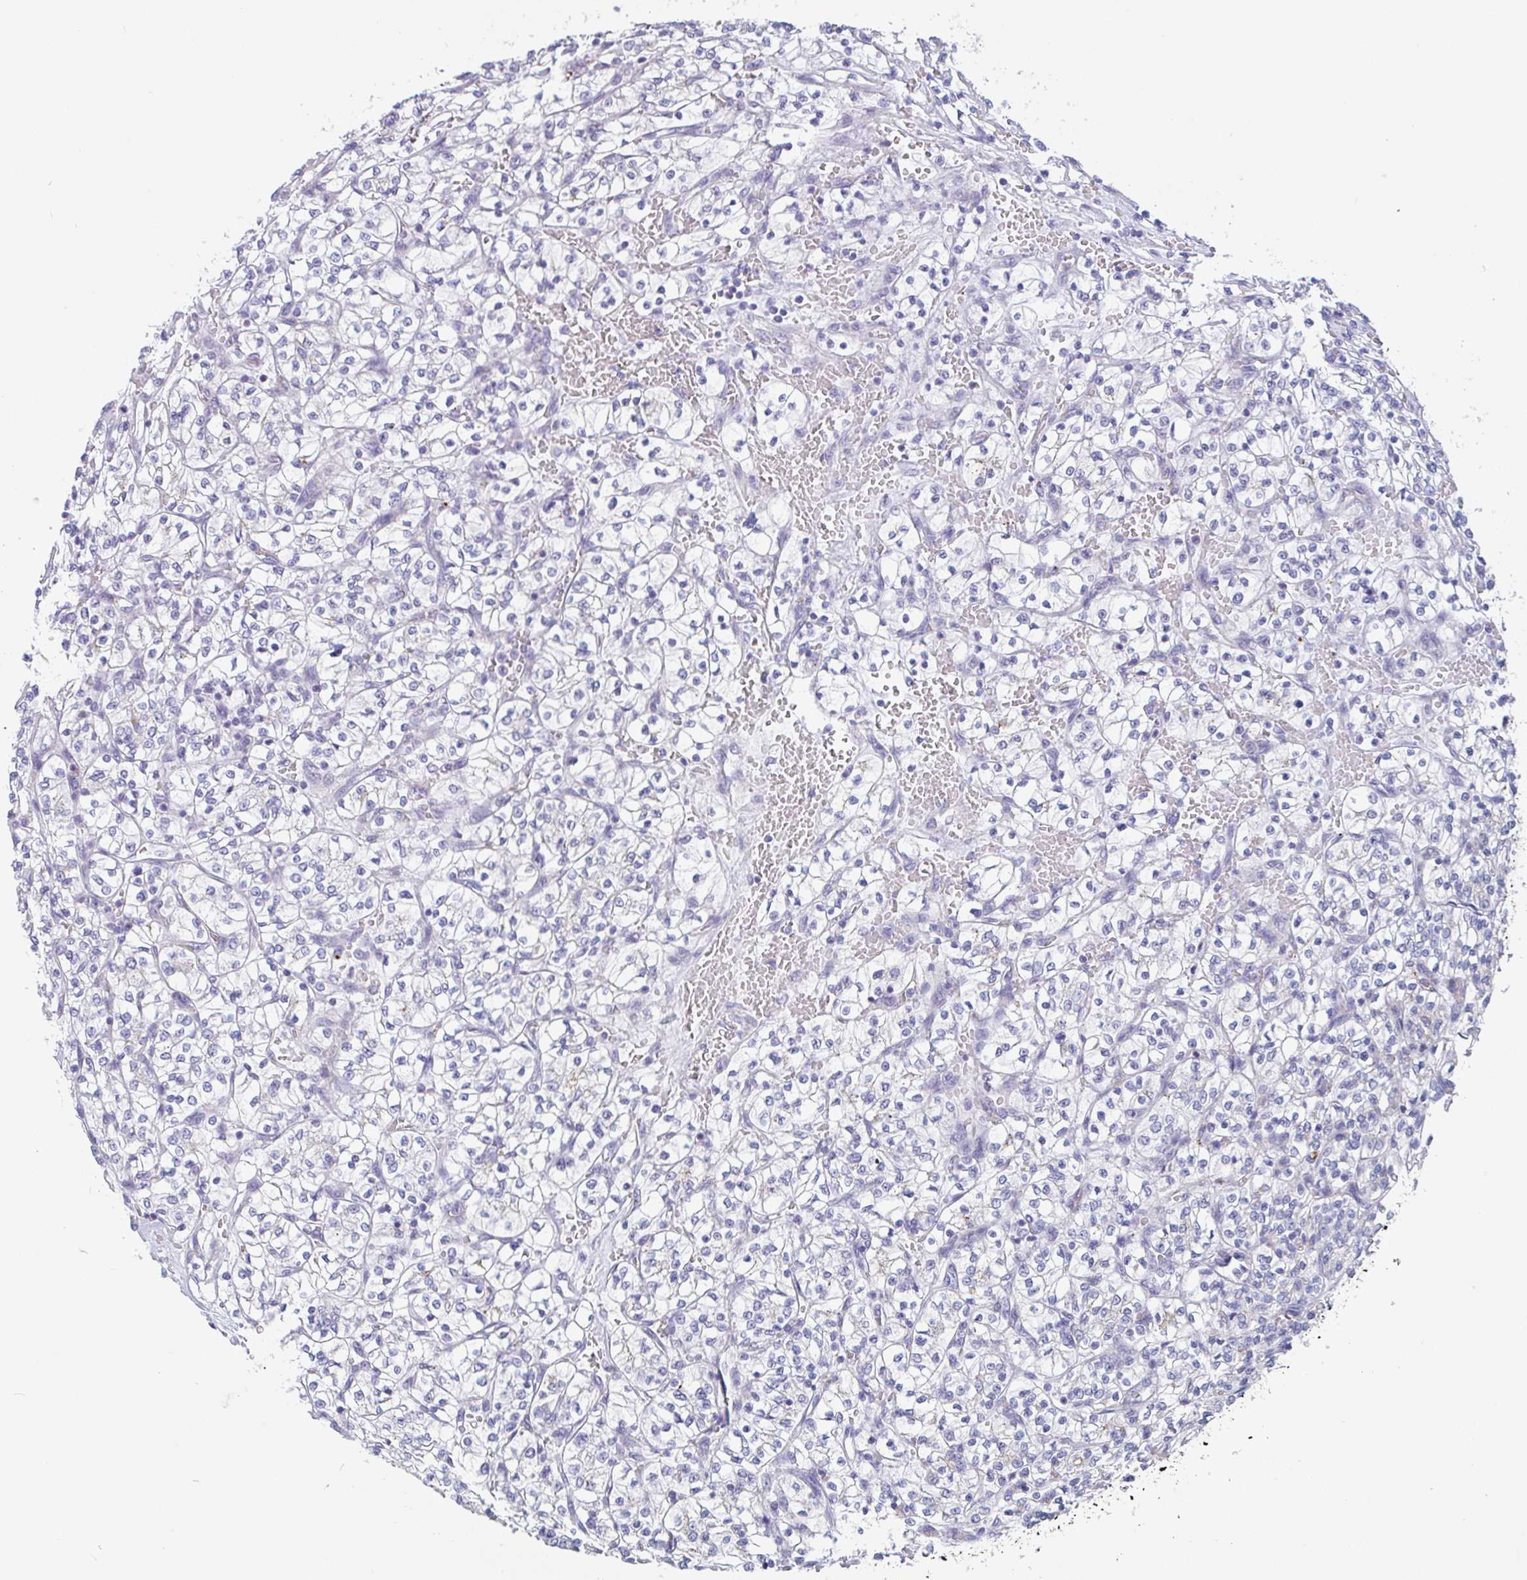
{"staining": {"intensity": "negative", "quantity": "none", "location": "none"}, "tissue": "renal cancer", "cell_type": "Tumor cells", "image_type": "cancer", "snomed": [{"axis": "morphology", "description": "Adenocarcinoma, NOS"}, {"axis": "topography", "description": "Kidney"}], "caption": "A micrograph of human renal cancer is negative for staining in tumor cells. (Stains: DAB IHC with hematoxylin counter stain, Microscopy: brightfield microscopy at high magnification).", "gene": "LENG9", "patient": {"sex": "female", "age": 64}}